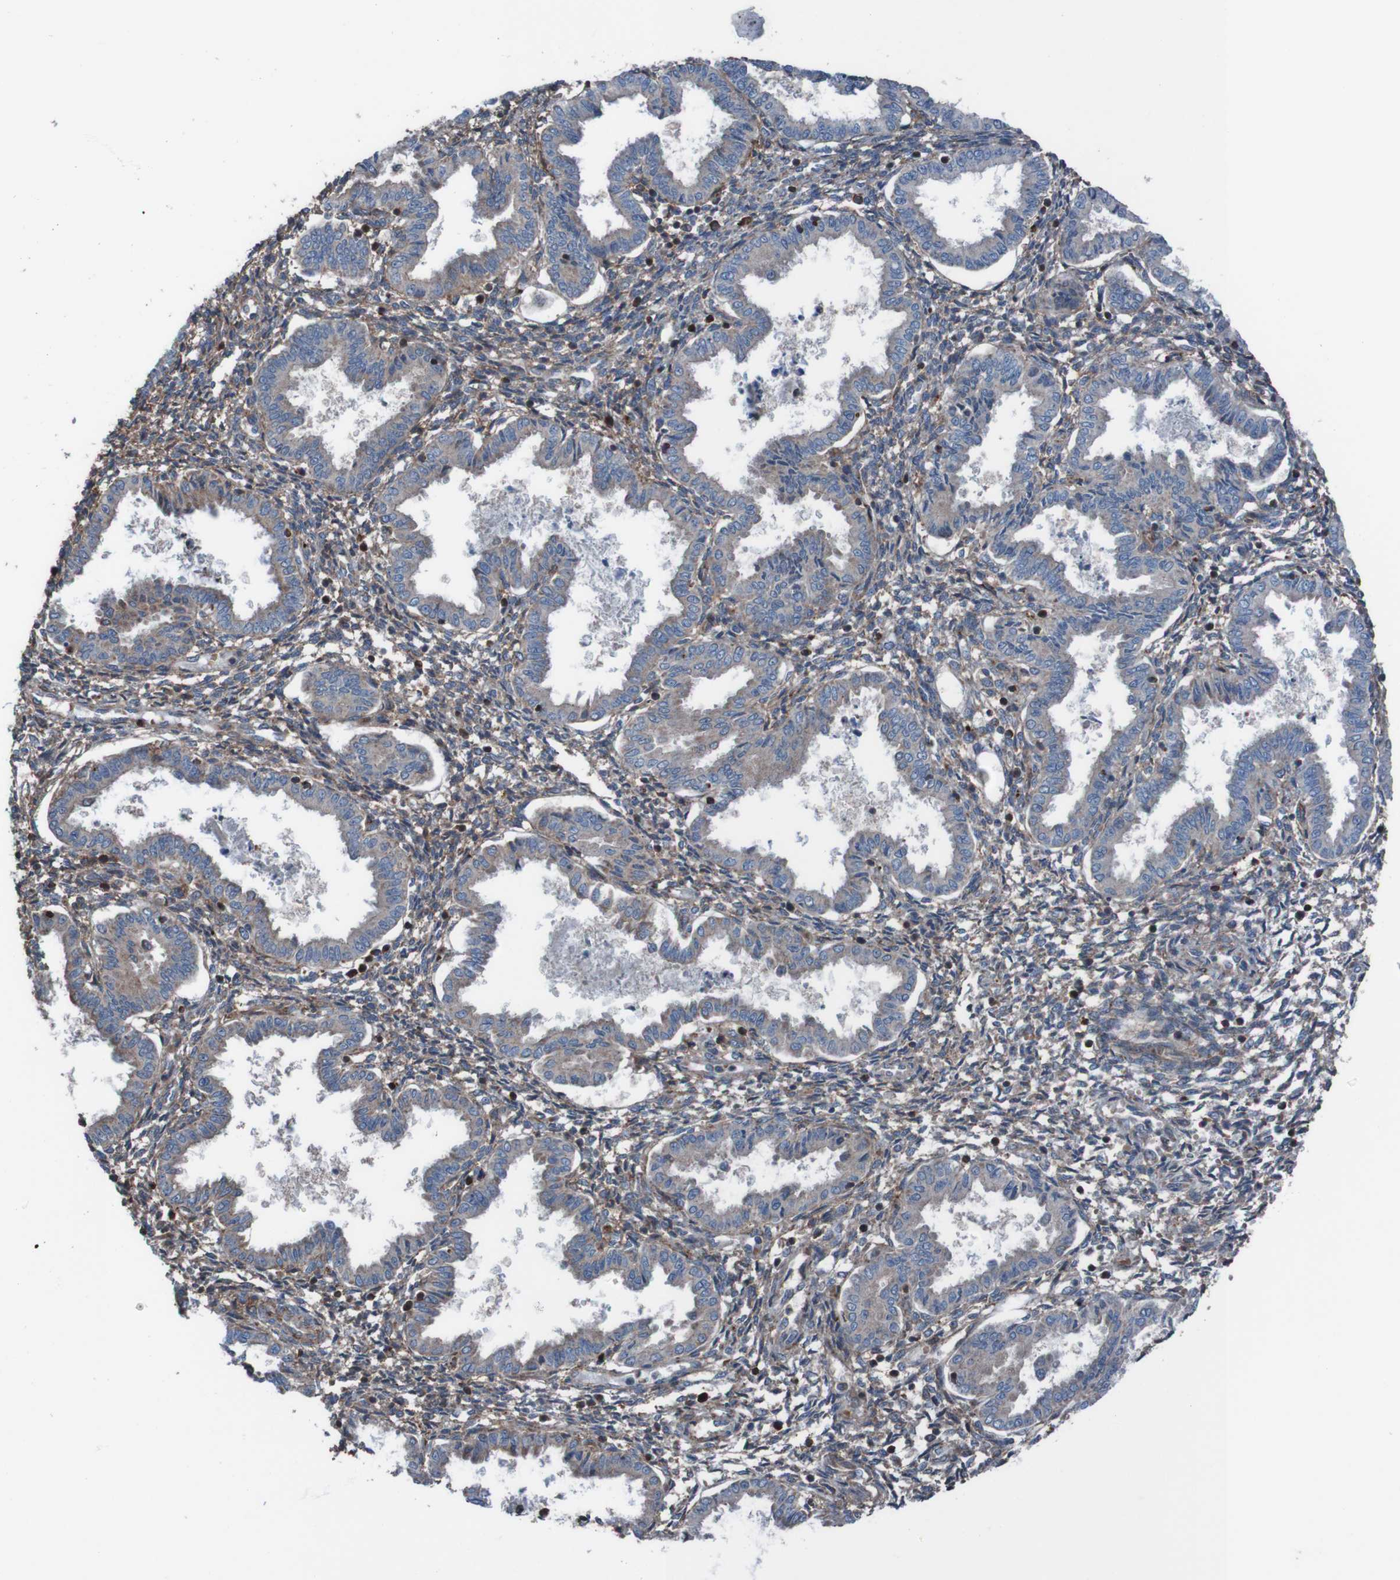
{"staining": {"intensity": "weak", "quantity": "25%-75%", "location": "cytoplasmic/membranous"}, "tissue": "endometrium", "cell_type": "Cells in endometrial stroma", "image_type": "normal", "snomed": [{"axis": "morphology", "description": "Normal tissue, NOS"}, {"axis": "topography", "description": "Endometrium"}], "caption": "Immunohistochemical staining of benign human endometrium displays weak cytoplasmic/membranous protein staining in approximately 25%-75% of cells in endometrial stroma.", "gene": "PDGFB", "patient": {"sex": "female", "age": 33}}